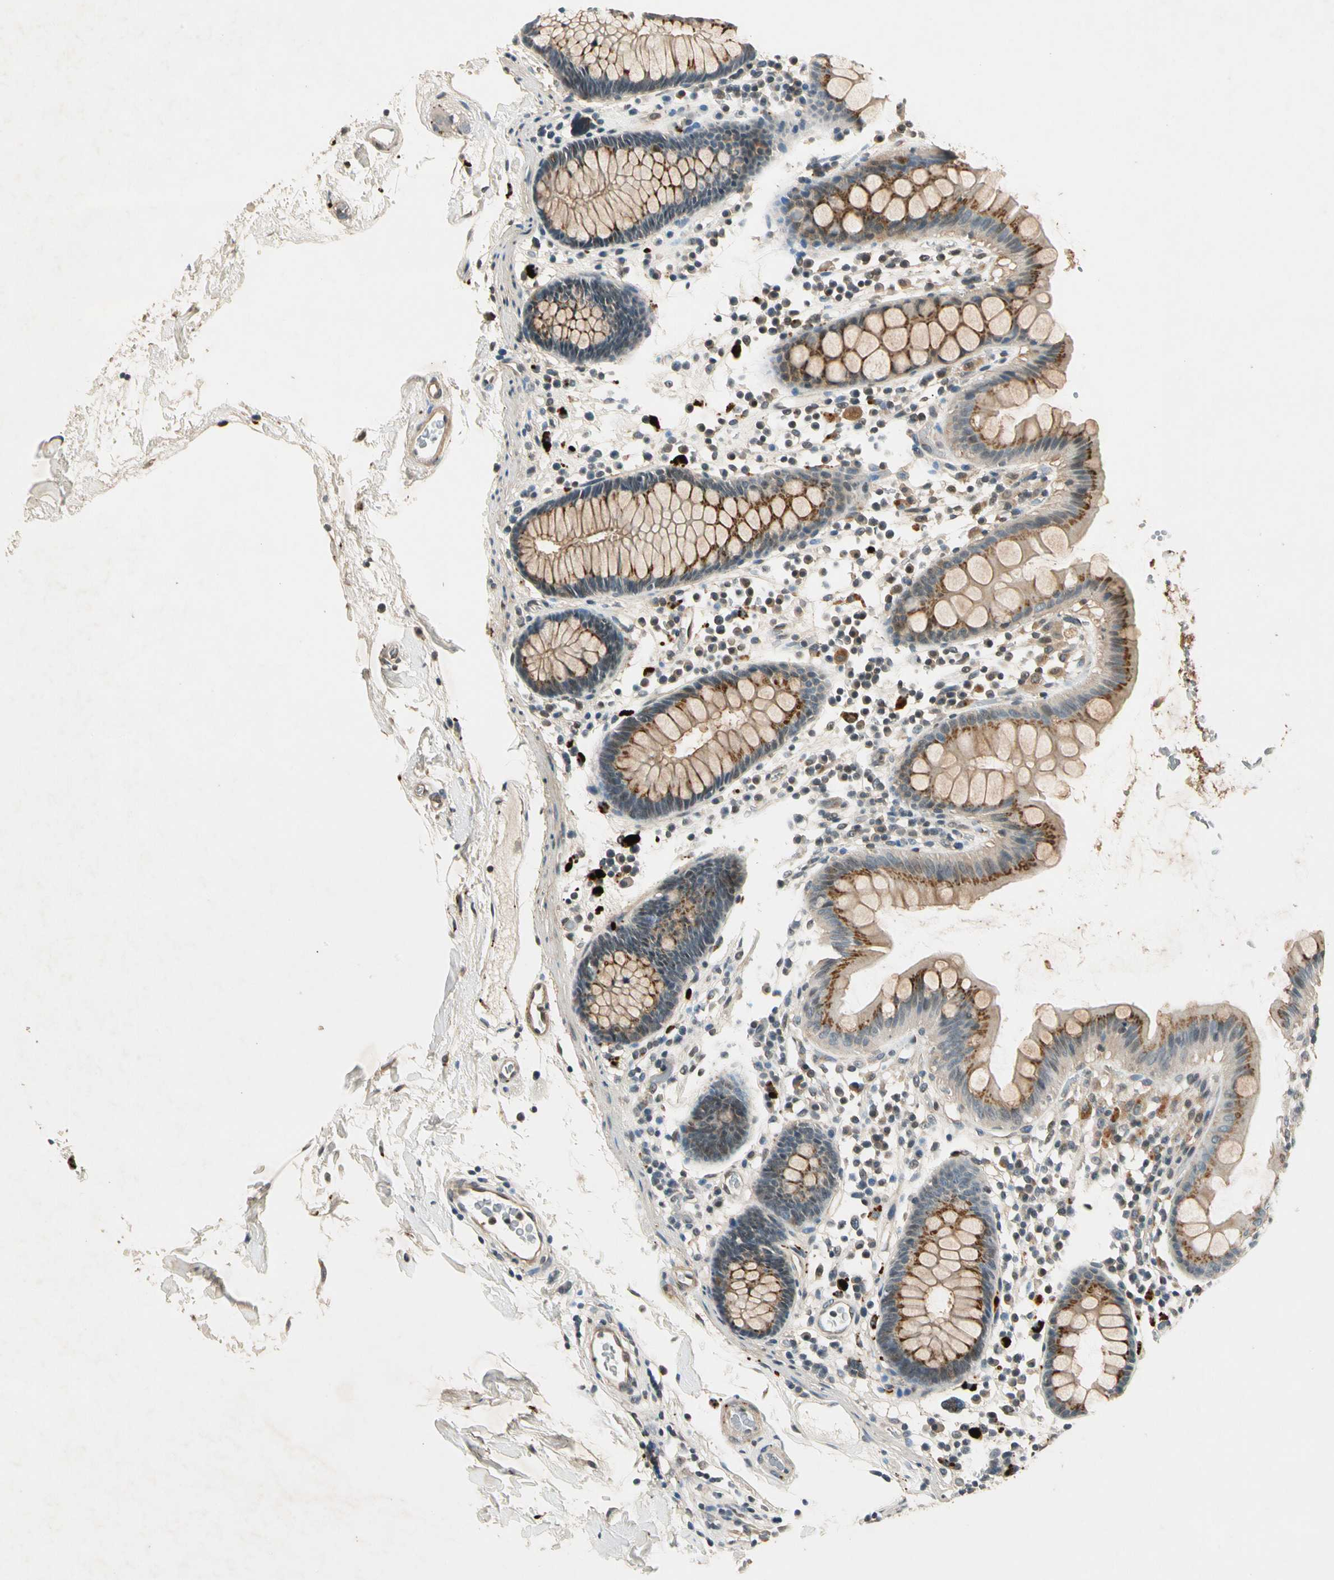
{"staining": {"intensity": "moderate", "quantity": "25%-75%", "location": "cytoplasmic/membranous"}, "tissue": "colon", "cell_type": "Endothelial cells", "image_type": "normal", "snomed": [{"axis": "morphology", "description": "Normal tissue, NOS"}, {"axis": "topography", "description": "Colon"}], "caption": "Protein staining by immunohistochemistry (IHC) demonstrates moderate cytoplasmic/membranous positivity in about 25%-75% of endothelial cells in normal colon.", "gene": "ROCK2", "patient": {"sex": "female", "age": 78}}